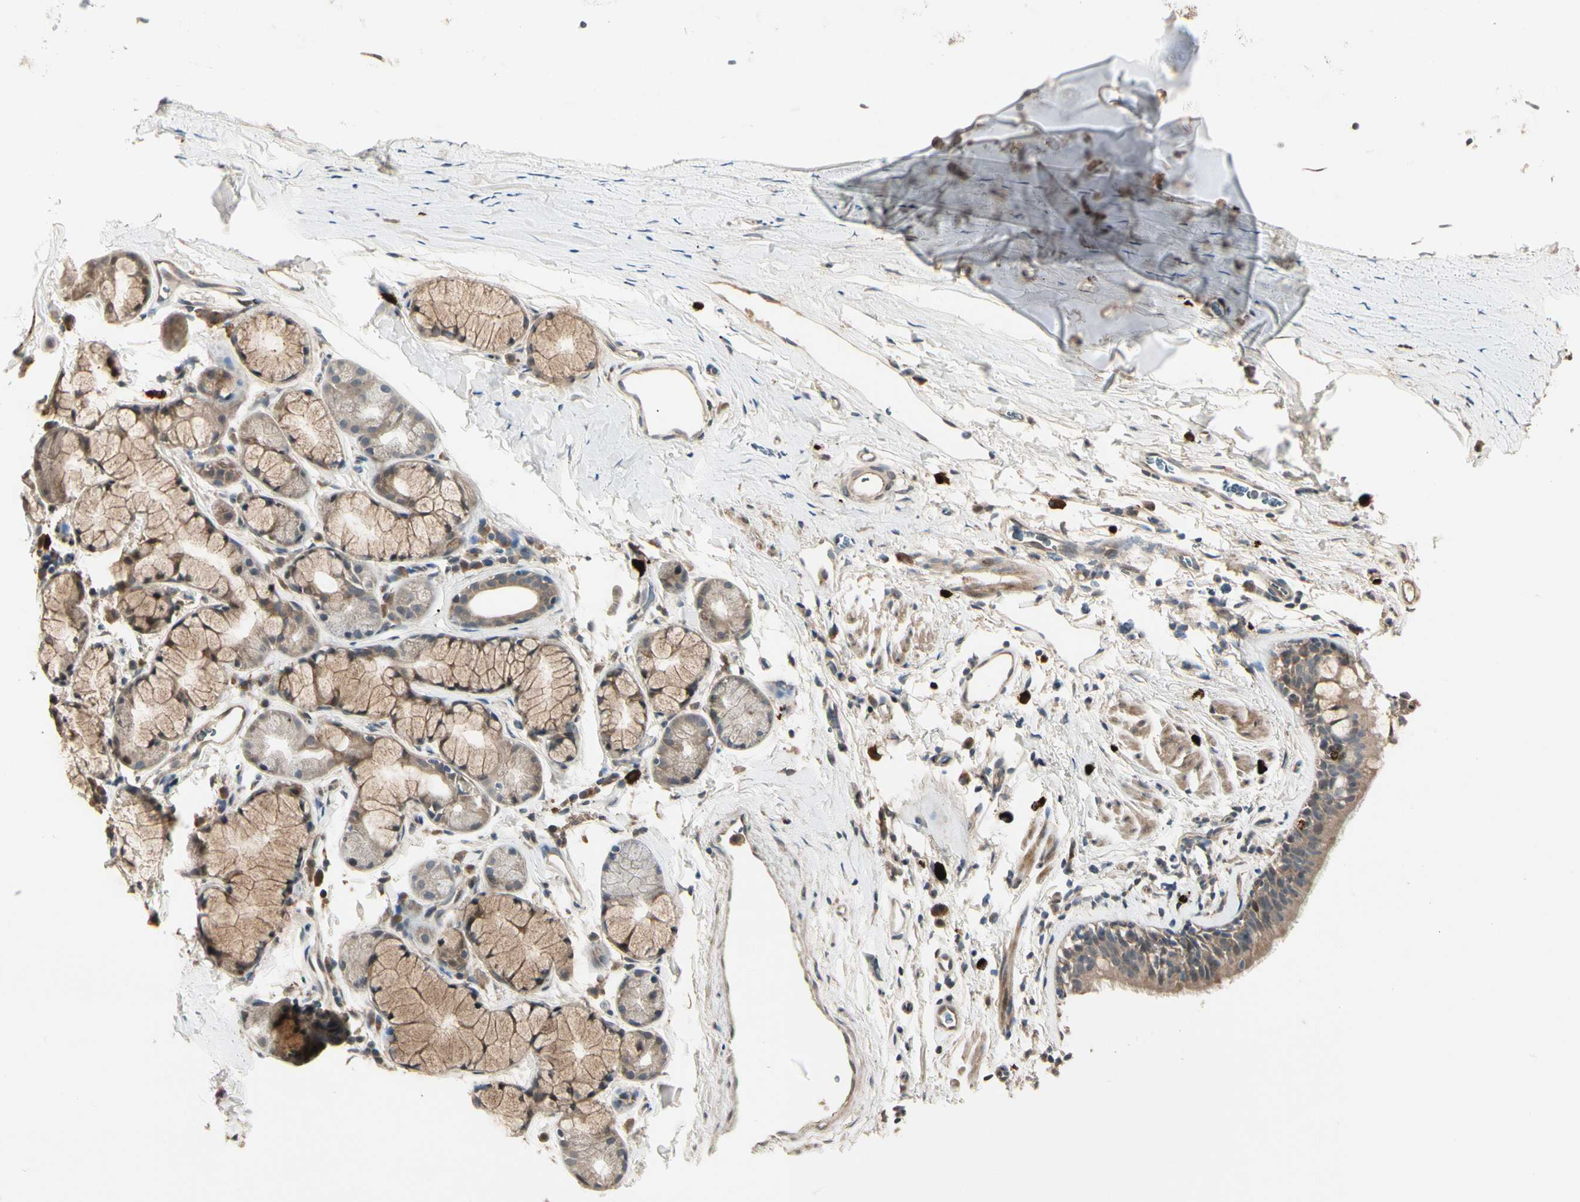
{"staining": {"intensity": "weak", "quantity": ">75%", "location": "cytoplasmic/membranous"}, "tissue": "bronchus", "cell_type": "Respiratory epithelial cells", "image_type": "normal", "snomed": [{"axis": "morphology", "description": "Normal tissue, NOS"}, {"axis": "morphology", "description": "Malignant melanoma, Metastatic site"}, {"axis": "topography", "description": "Bronchus"}, {"axis": "topography", "description": "Lung"}], "caption": "A low amount of weak cytoplasmic/membranous positivity is appreciated in about >75% of respiratory epithelial cells in unremarkable bronchus. (DAB = brown stain, brightfield microscopy at high magnification).", "gene": "ATG4C", "patient": {"sex": "male", "age": 64}}